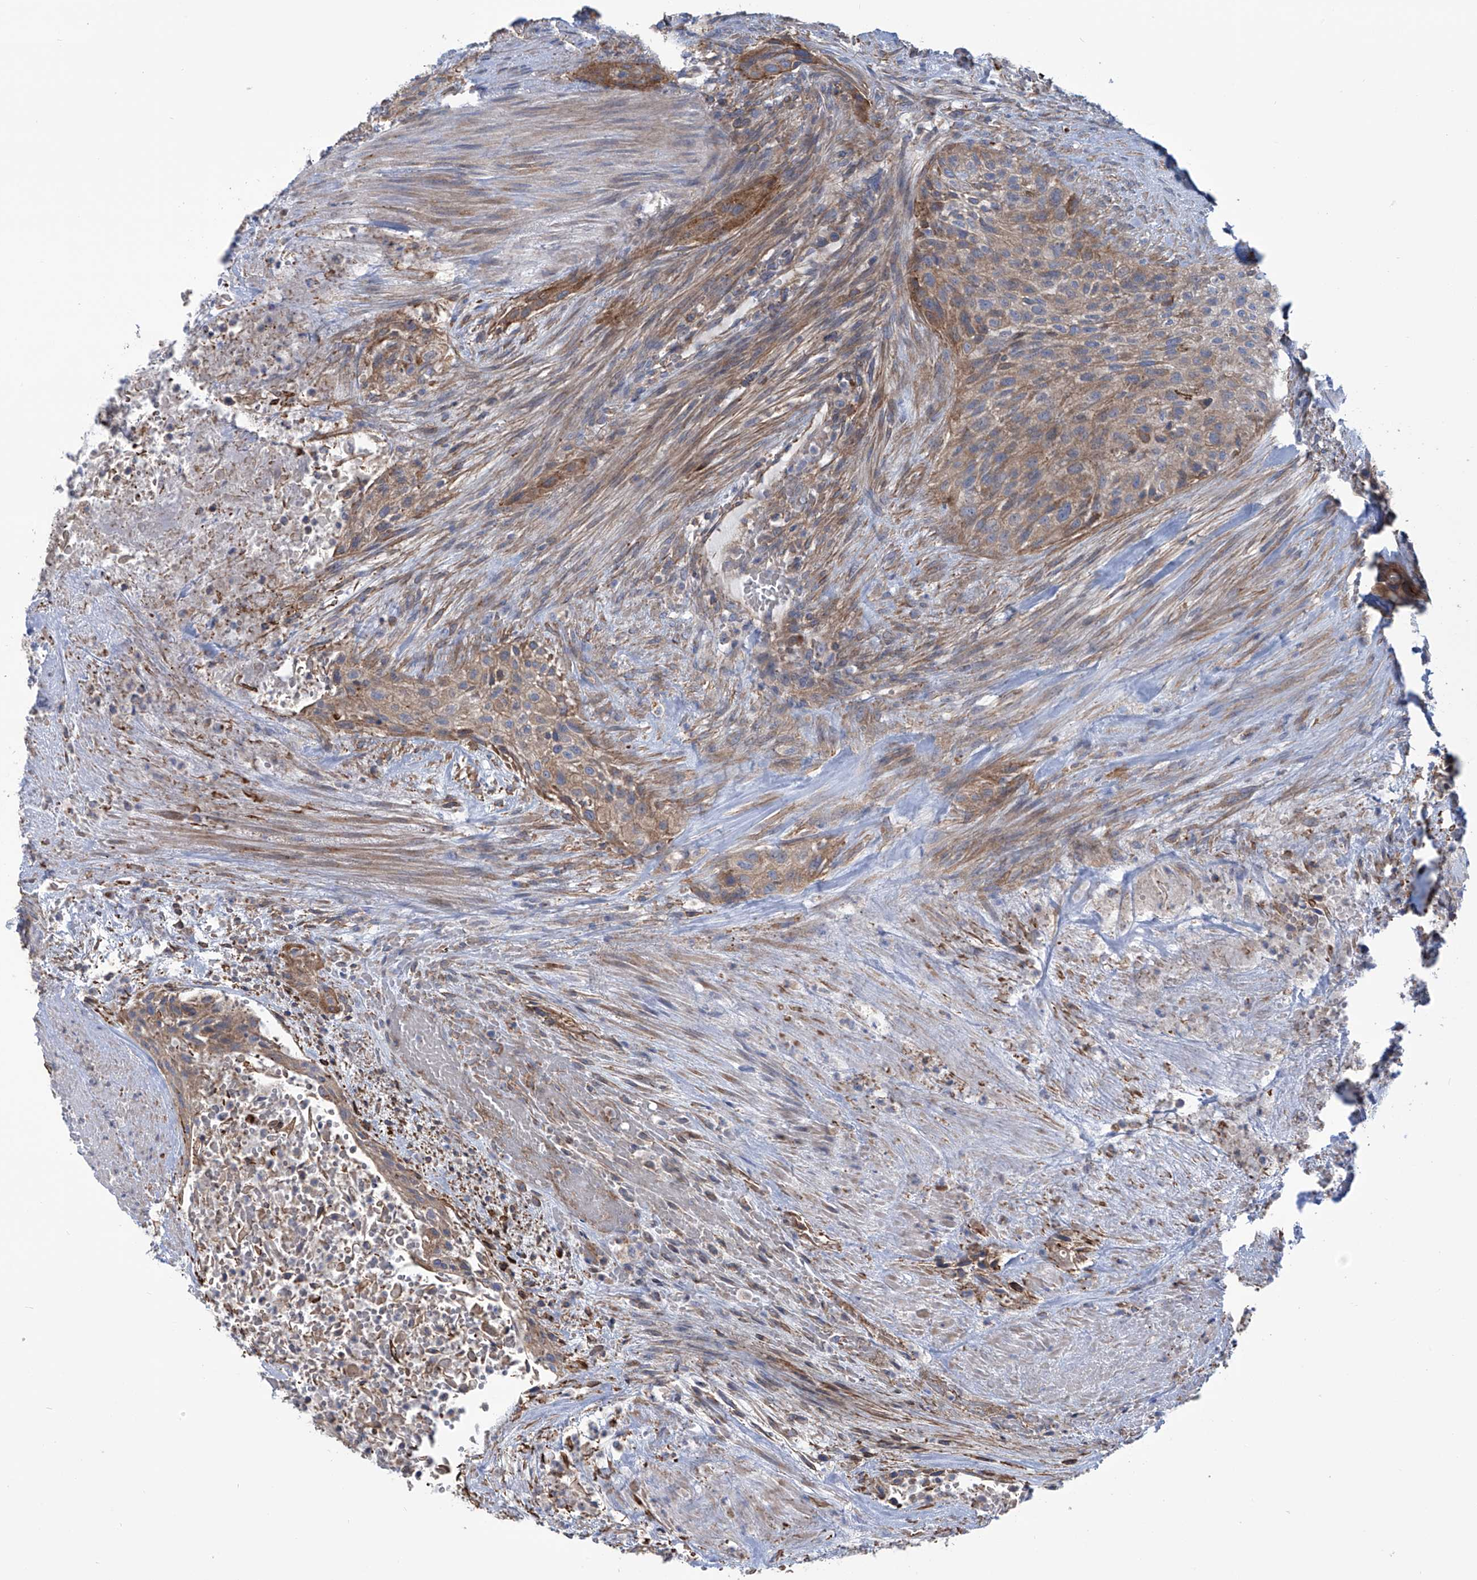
{"staining": {"intensity": "moderate", "quantity": "25%-75%", "location": "cytoplasmic/membranous"}, "tissue": "urothelial cancer", "cell_type": "Tumor cells", "image_type": "cancer", "snomed": [{"axis": "morphology", "description": "Urothelial carcinoma, High grade"}, {"axis": "topography", "description": "Urinary bladder"}], "caption": "A photomicrograph showing moderate cytoplasmic/membranous expression in about 25%-75% of tumor cells in high-grade urothelial carcinoma, as visualized by brown immunohistochemical staining.", "gene": "TMEM209", "patient": {"sex": "male", "age": 35}}